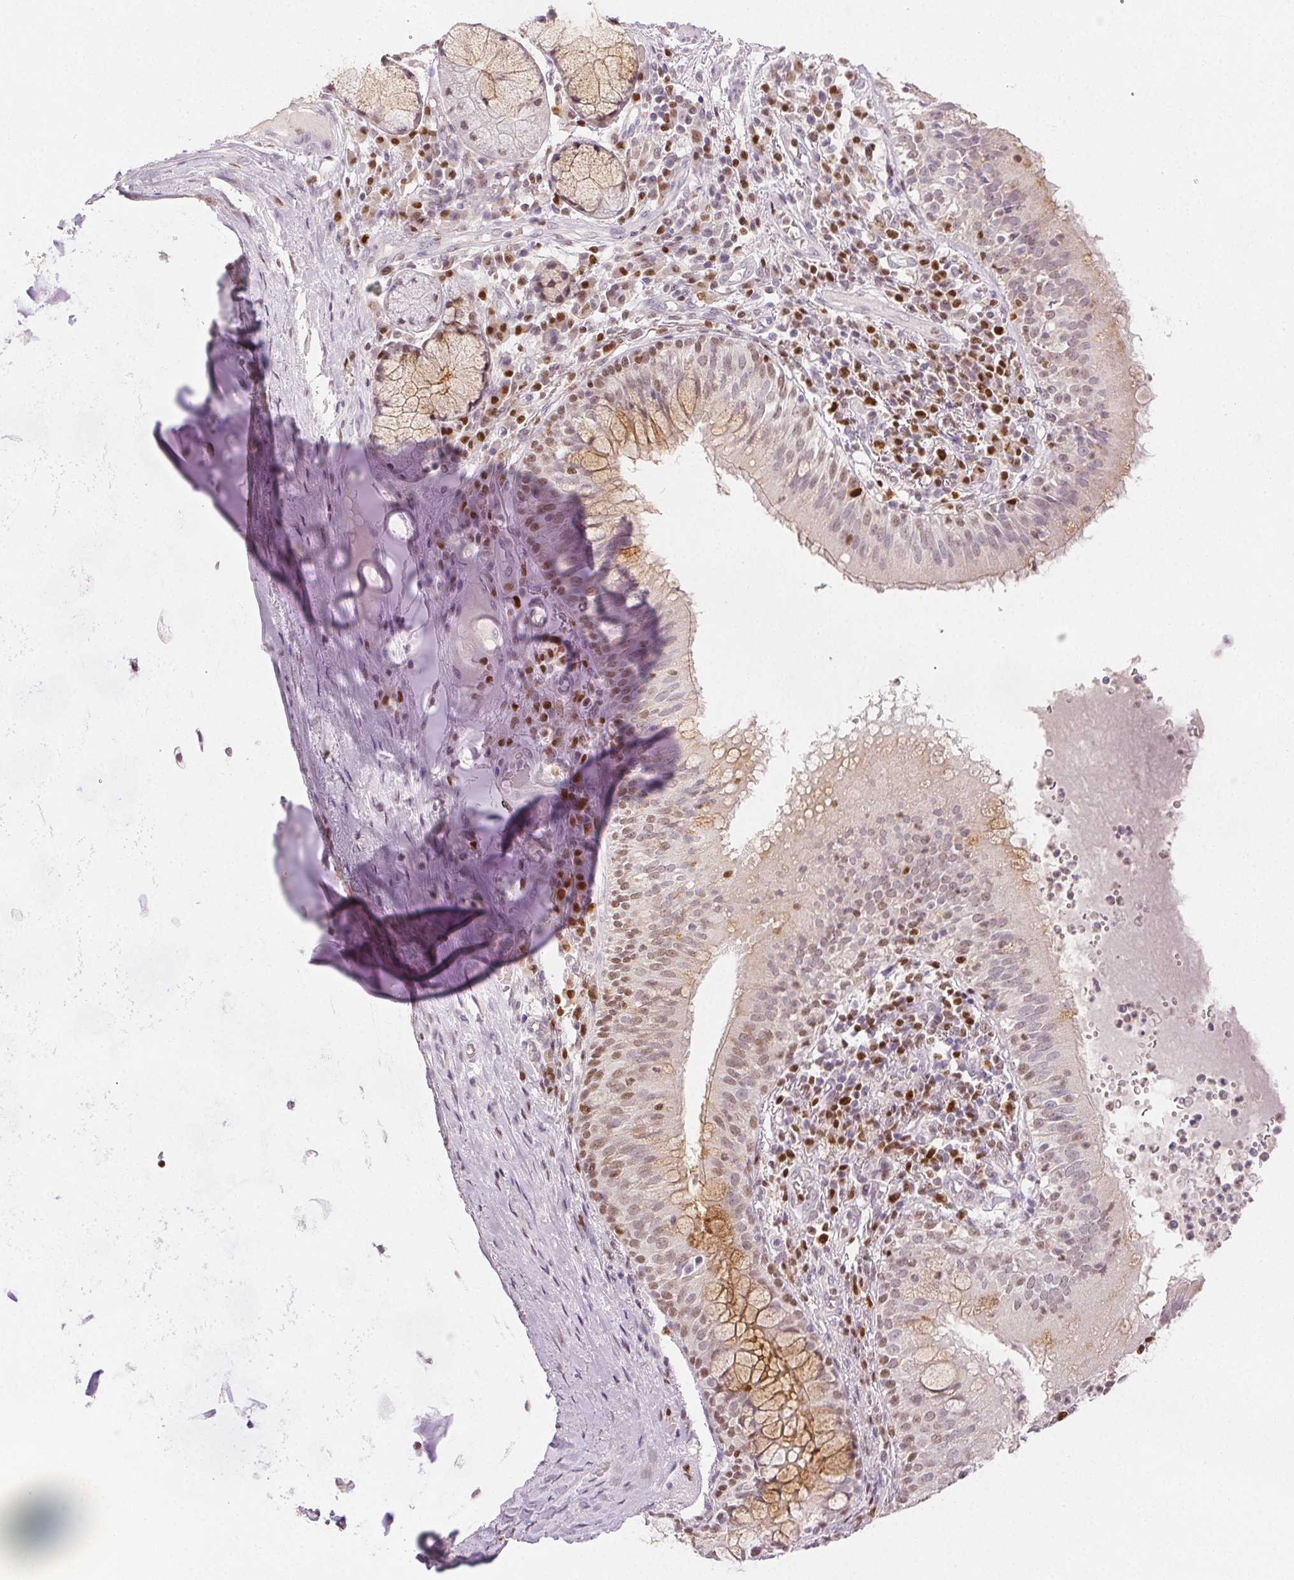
{"staining": {"intensity": "moderate", "quantity": "<25%", "location": "cytoplasmic/membranous,nuclear"}, "tissue": "bronchus", "cell_type": "Respiratory epithelial cells", "image_type": "normal", "snomed": [{"axis": "morphology", "description": "Normal tissue, NOS"}, {"axis": "topography", "description": "Cartilage tissue"}, {"axis": "topography", "description": "Bronchus"}], "caption": "This histopathology image shows immunohistochemistry staining of benign bronchus, with low moderate cytoplasmic/membranous,nuclear expression in approximately <25% of respiratory epithelial cells.", "gene": "RUNX2", "patient": {"sex": "male", "age": 56}}